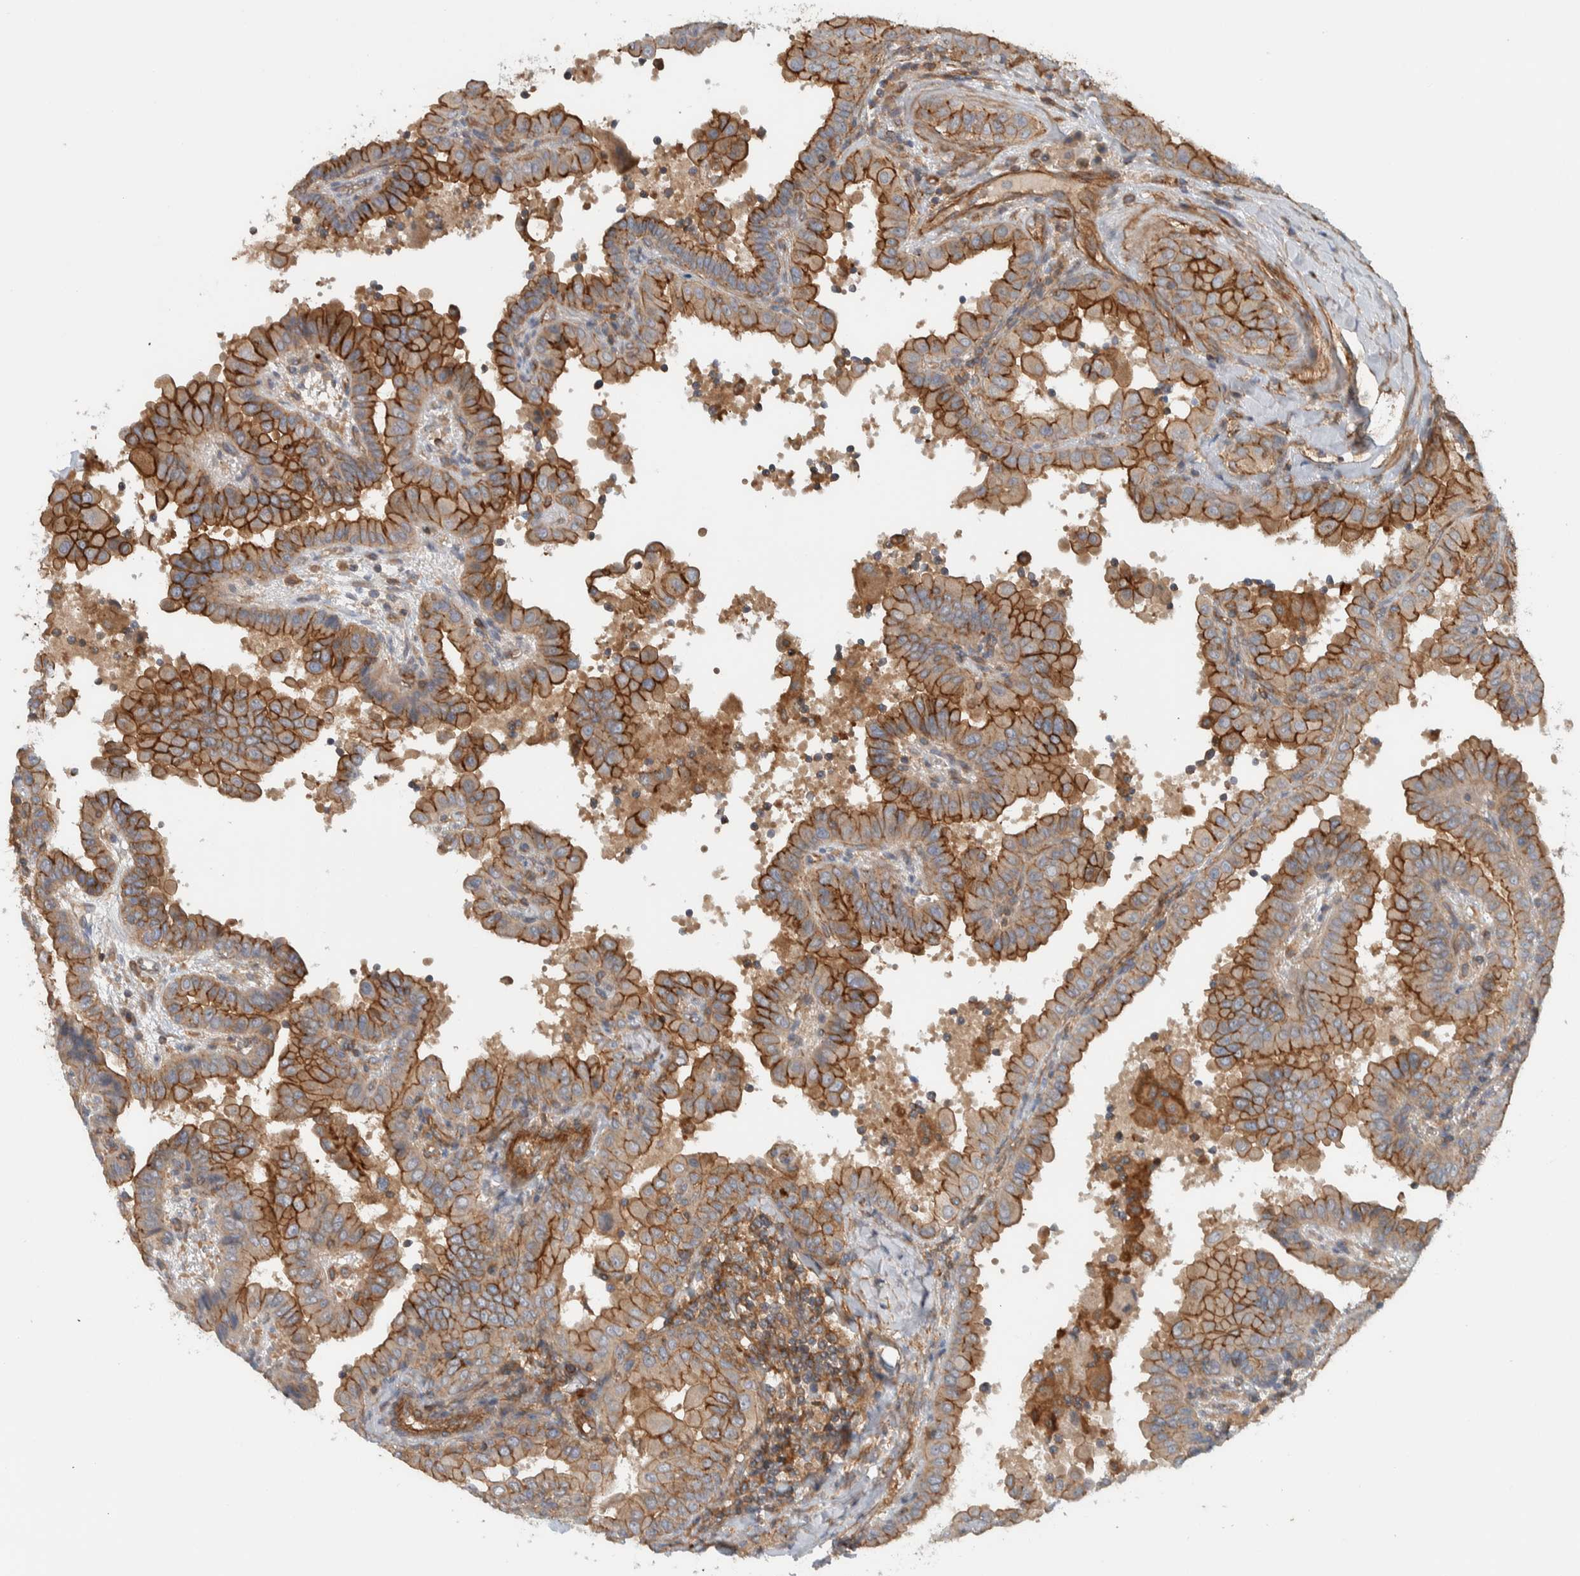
{"staining": {"intensity": "strong", "quantity": "25%-75%", "location": "cytoplasmic/membranous"}, "tissue": "thyroid cancer", "cell_type": "Tumor cells", "image_type": "cancer", "snomed": [{"axis": "morphology", "description": "Papillary adenocarcinoma, NOS"}, {"axis": "topography", "description": "Thyroid gland"}], "caption": "An IHC histopathology image of neoplastic tissue is shown. Protein staining in brown shows strong cytoplasmic/membranous positivity in thyroid cancer within tumor cells.", "gene": "MPRIP", "patient": {"sex": "male", "age": 33}}